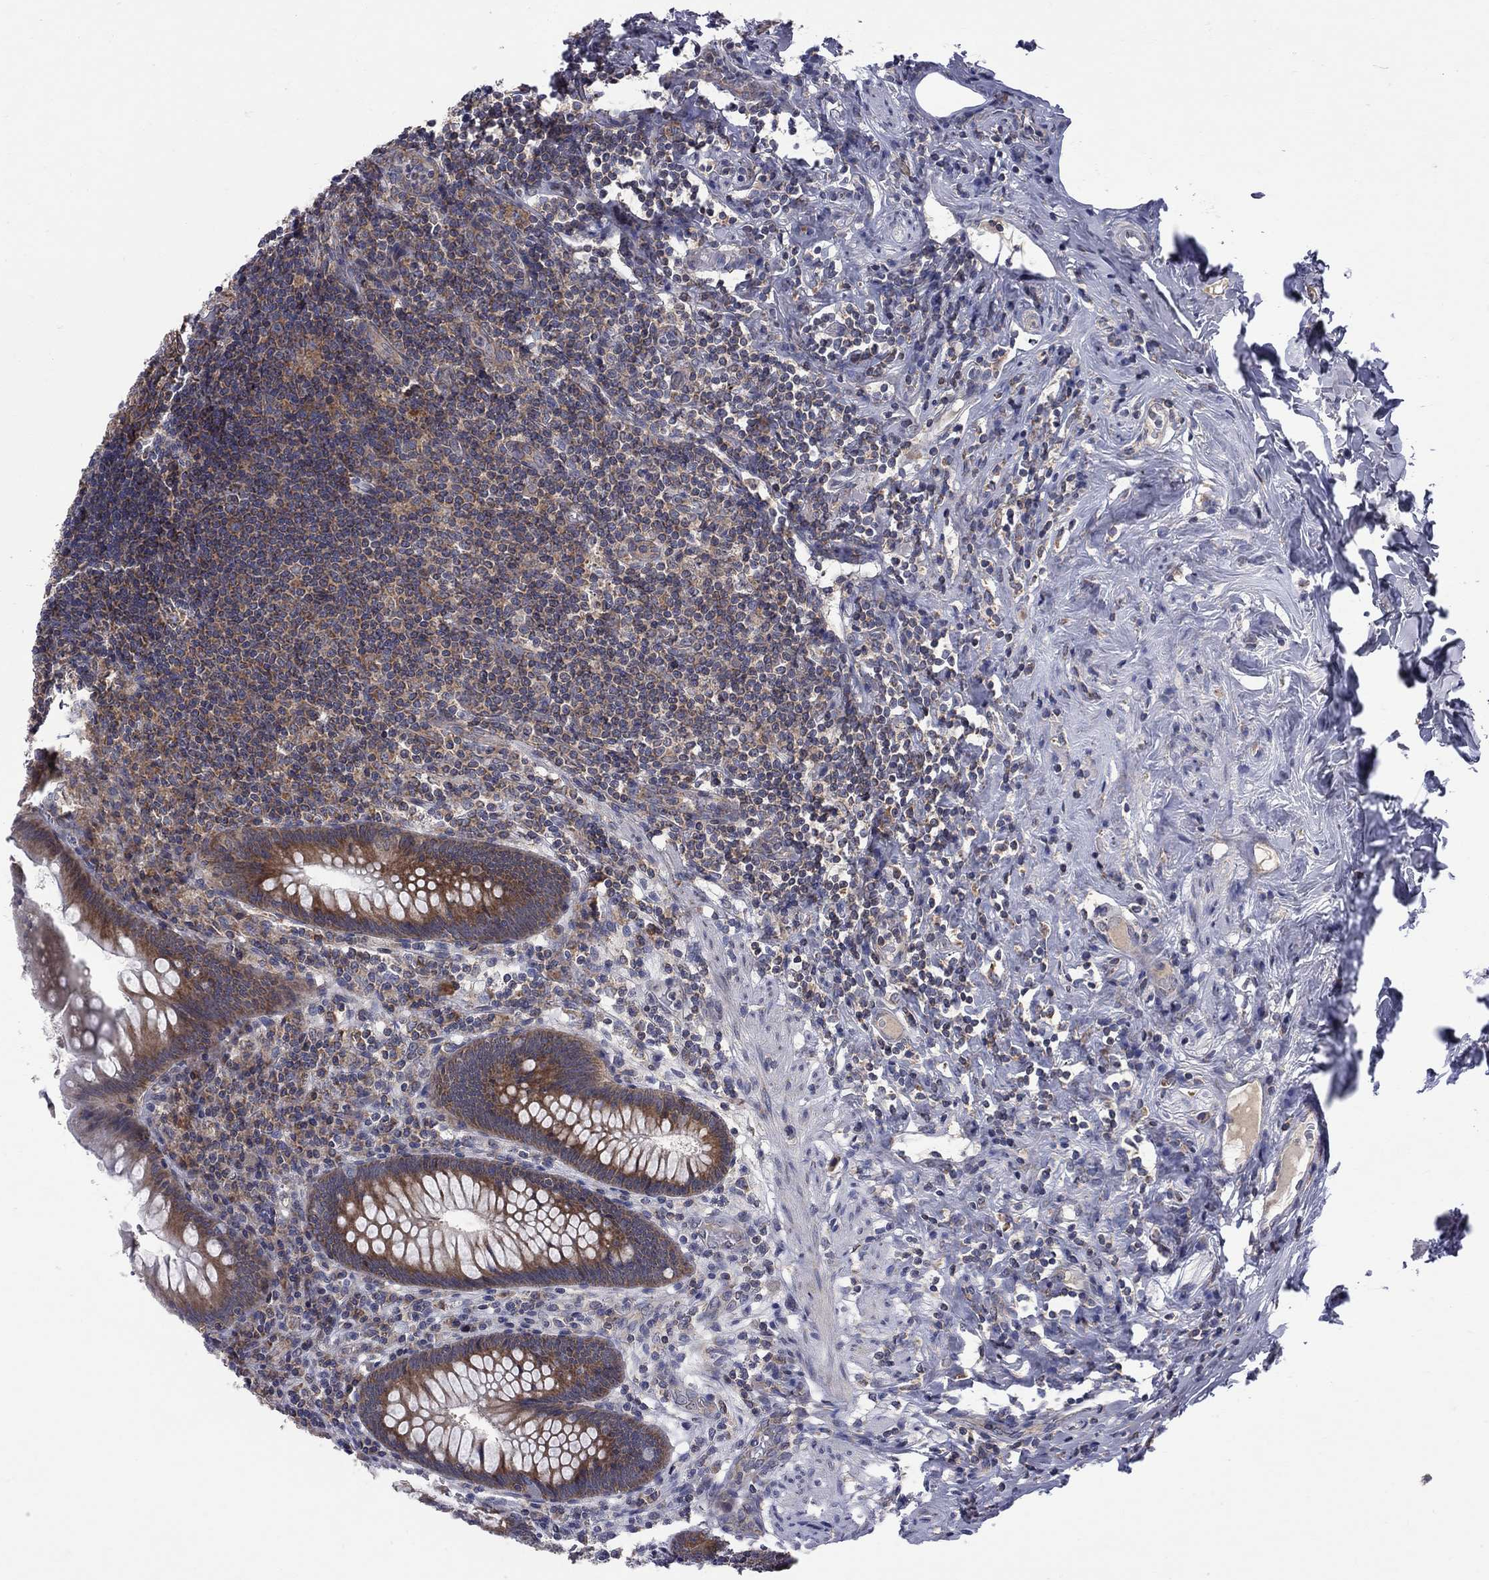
{"staining": {"intensity": "strong", "quantity": ">75%", "location": "cytoplasmic/membranous"}, "tissue": "appendix", "cell_type": "Glandular cells", "image_type": "normal", "snomed": [{"axis": "morphology", "description": "Normal tissue, NOS"}, {"axis": "topography", "description": "Appendix"}], "caption": "Appendix stained with a brown dye demonstrates strong cytoplasmic/membranous positive expression in approximately >75% of glandular cells.", "gene": "CNOT11", "patient": {"sex": "male", "age": 47}}